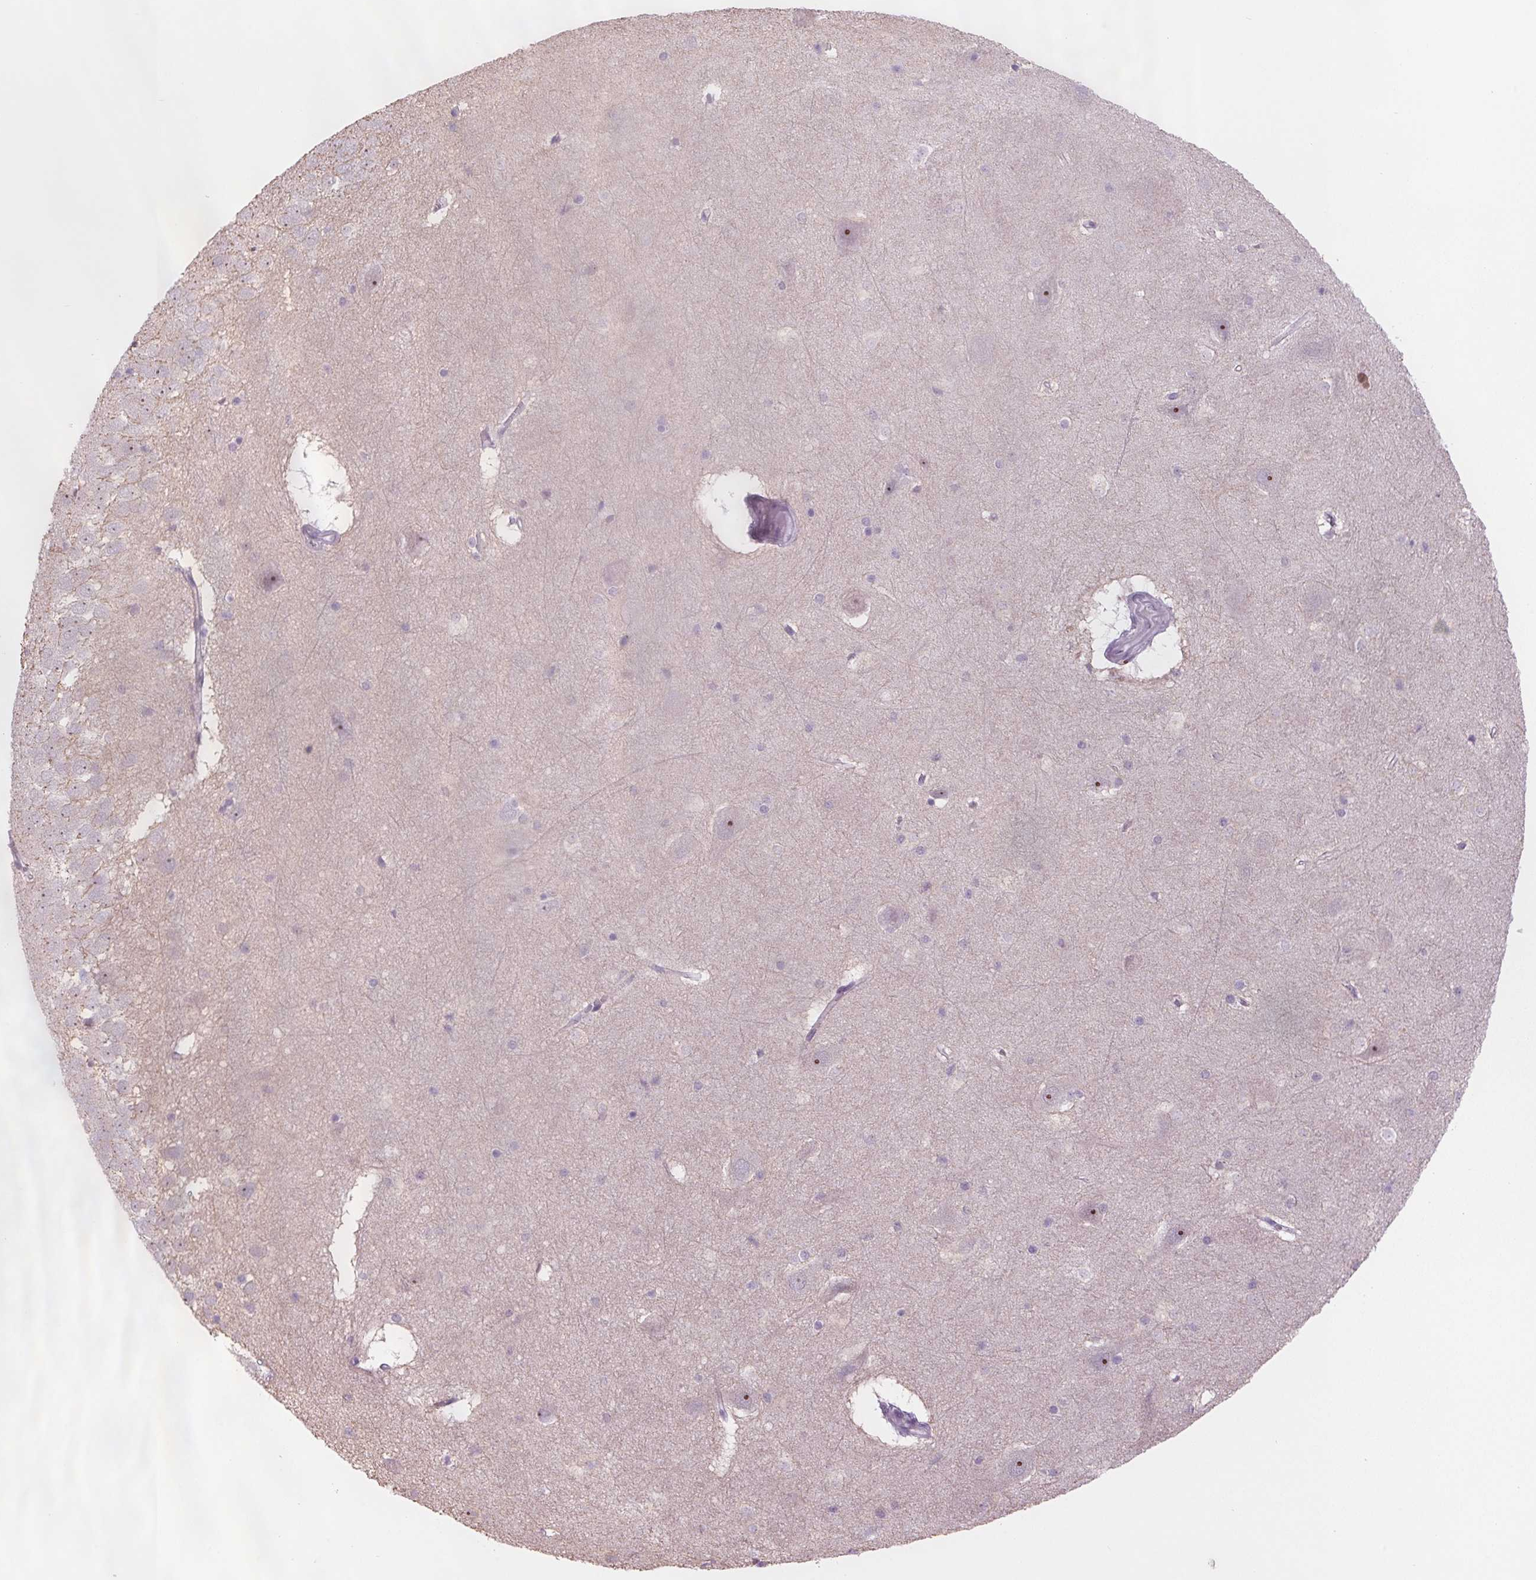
{"staining": {"intensity": "negative", "quantity": "none", "location": "none"}, "tissue": "hippocampus", "cell_type": "Glial cells", "image_type": "normal", "snomed": [{"axis": "morphology", "description": "Normal tissue, NOS"}, {"axis": "topography", "description": "Hippocampus"}], "caption": "The immunohistochemistry micrograph has no significant positivity in glial cells of hippocampus.", "gene": "DNTTIP2", "patient": {"sex": "male", "age": 45}}